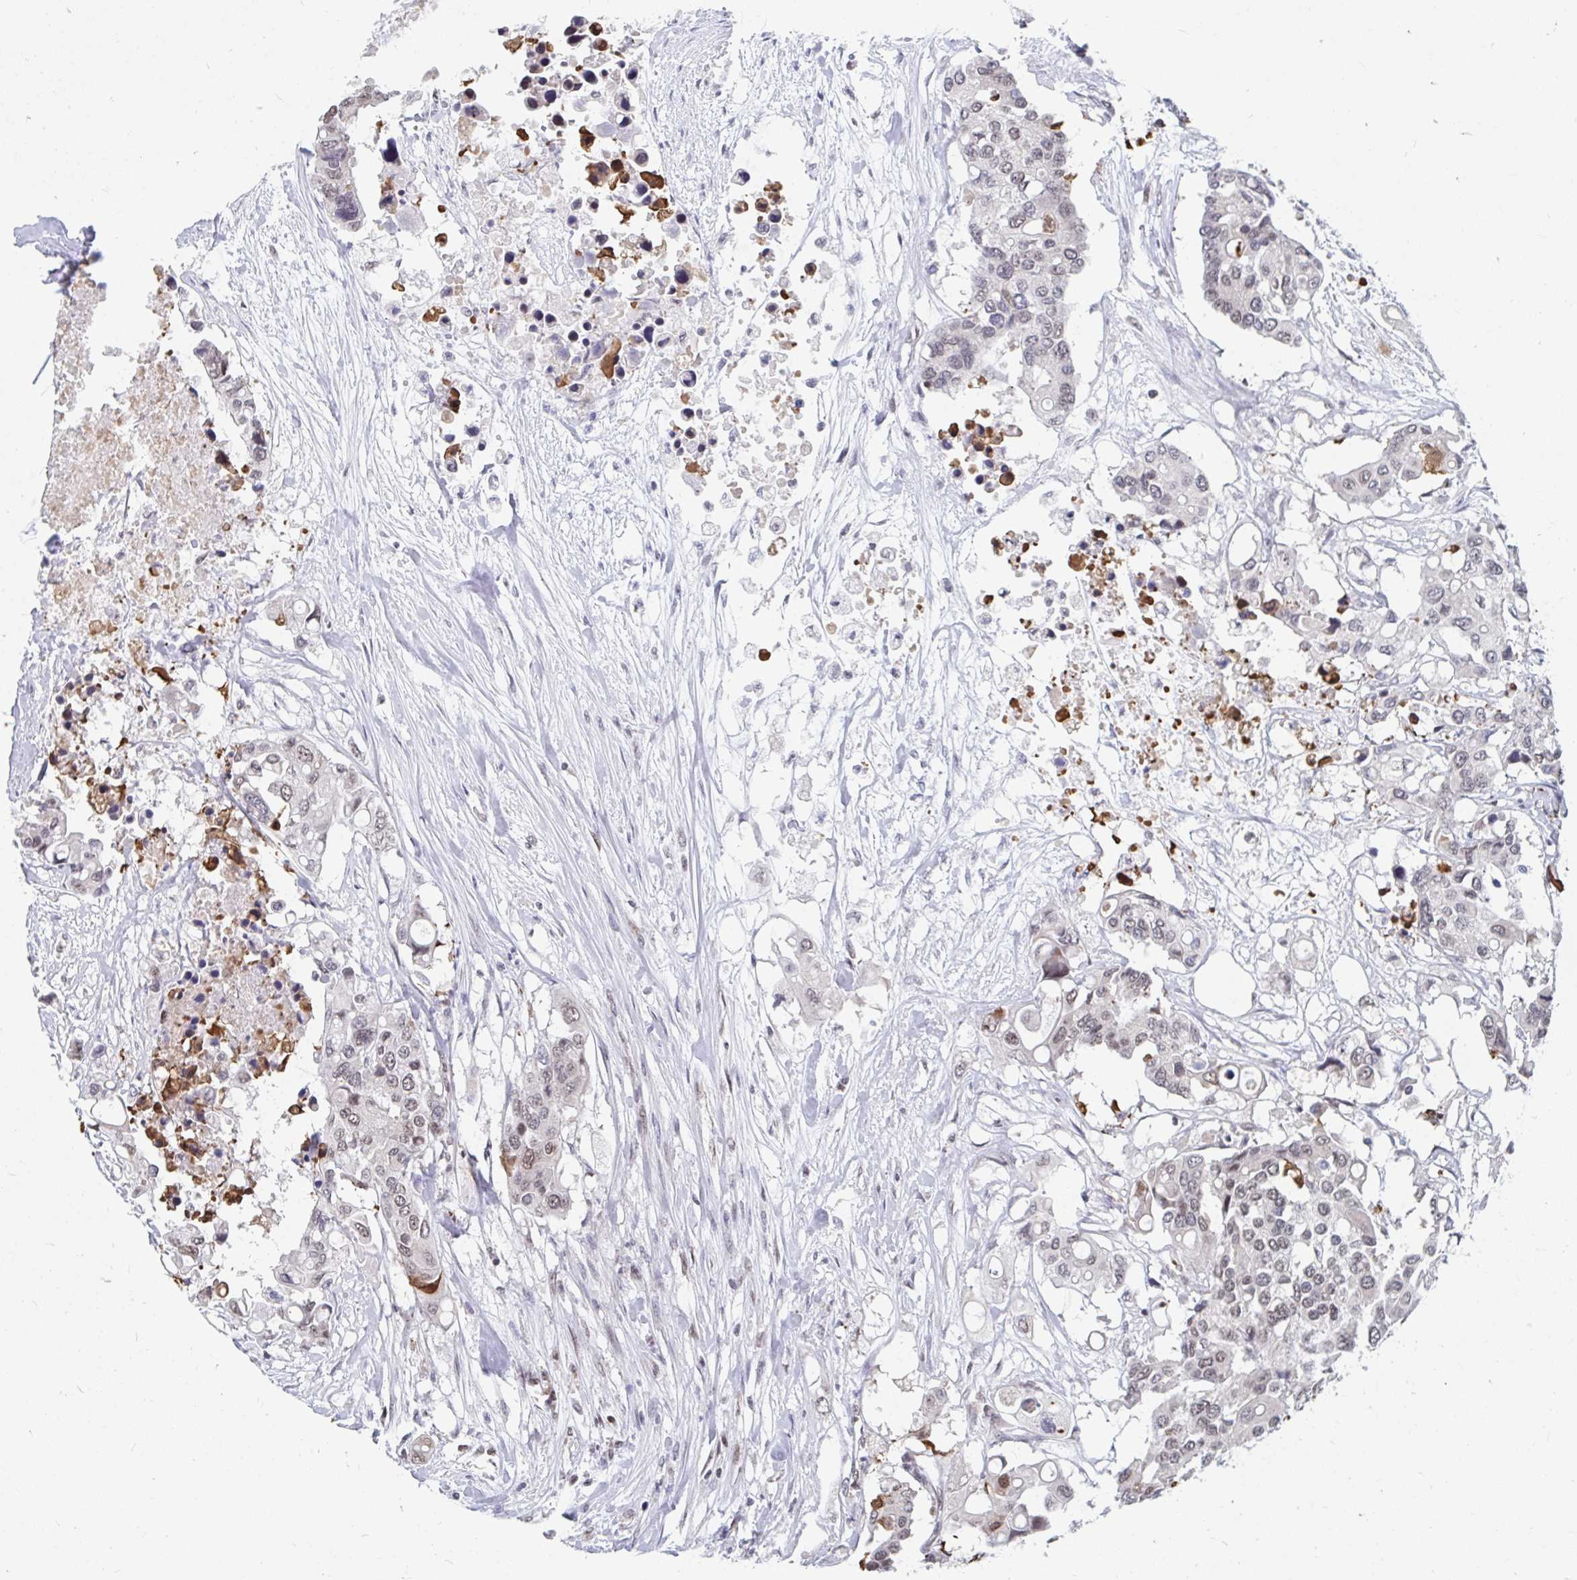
{"staining": {"intensity": "weak", "quantity": ">75%", "location": "nuclear"}, "tissue": "colorectal cancer", "cell_type": "Tumor cells", "image_type": "cancer", "snomed": [{"axis": "morphology", "description": "Adenocarcinoma, NOS"}, {"axis": "topography", "description": "Colon"}], "caption": "A brown stain labels weak nuclear staining of a protein in adenocarcinoma (colorectal) tumor cells.", "gene": "TRIP12", "patient": {"sex": "male", "age": 77}}